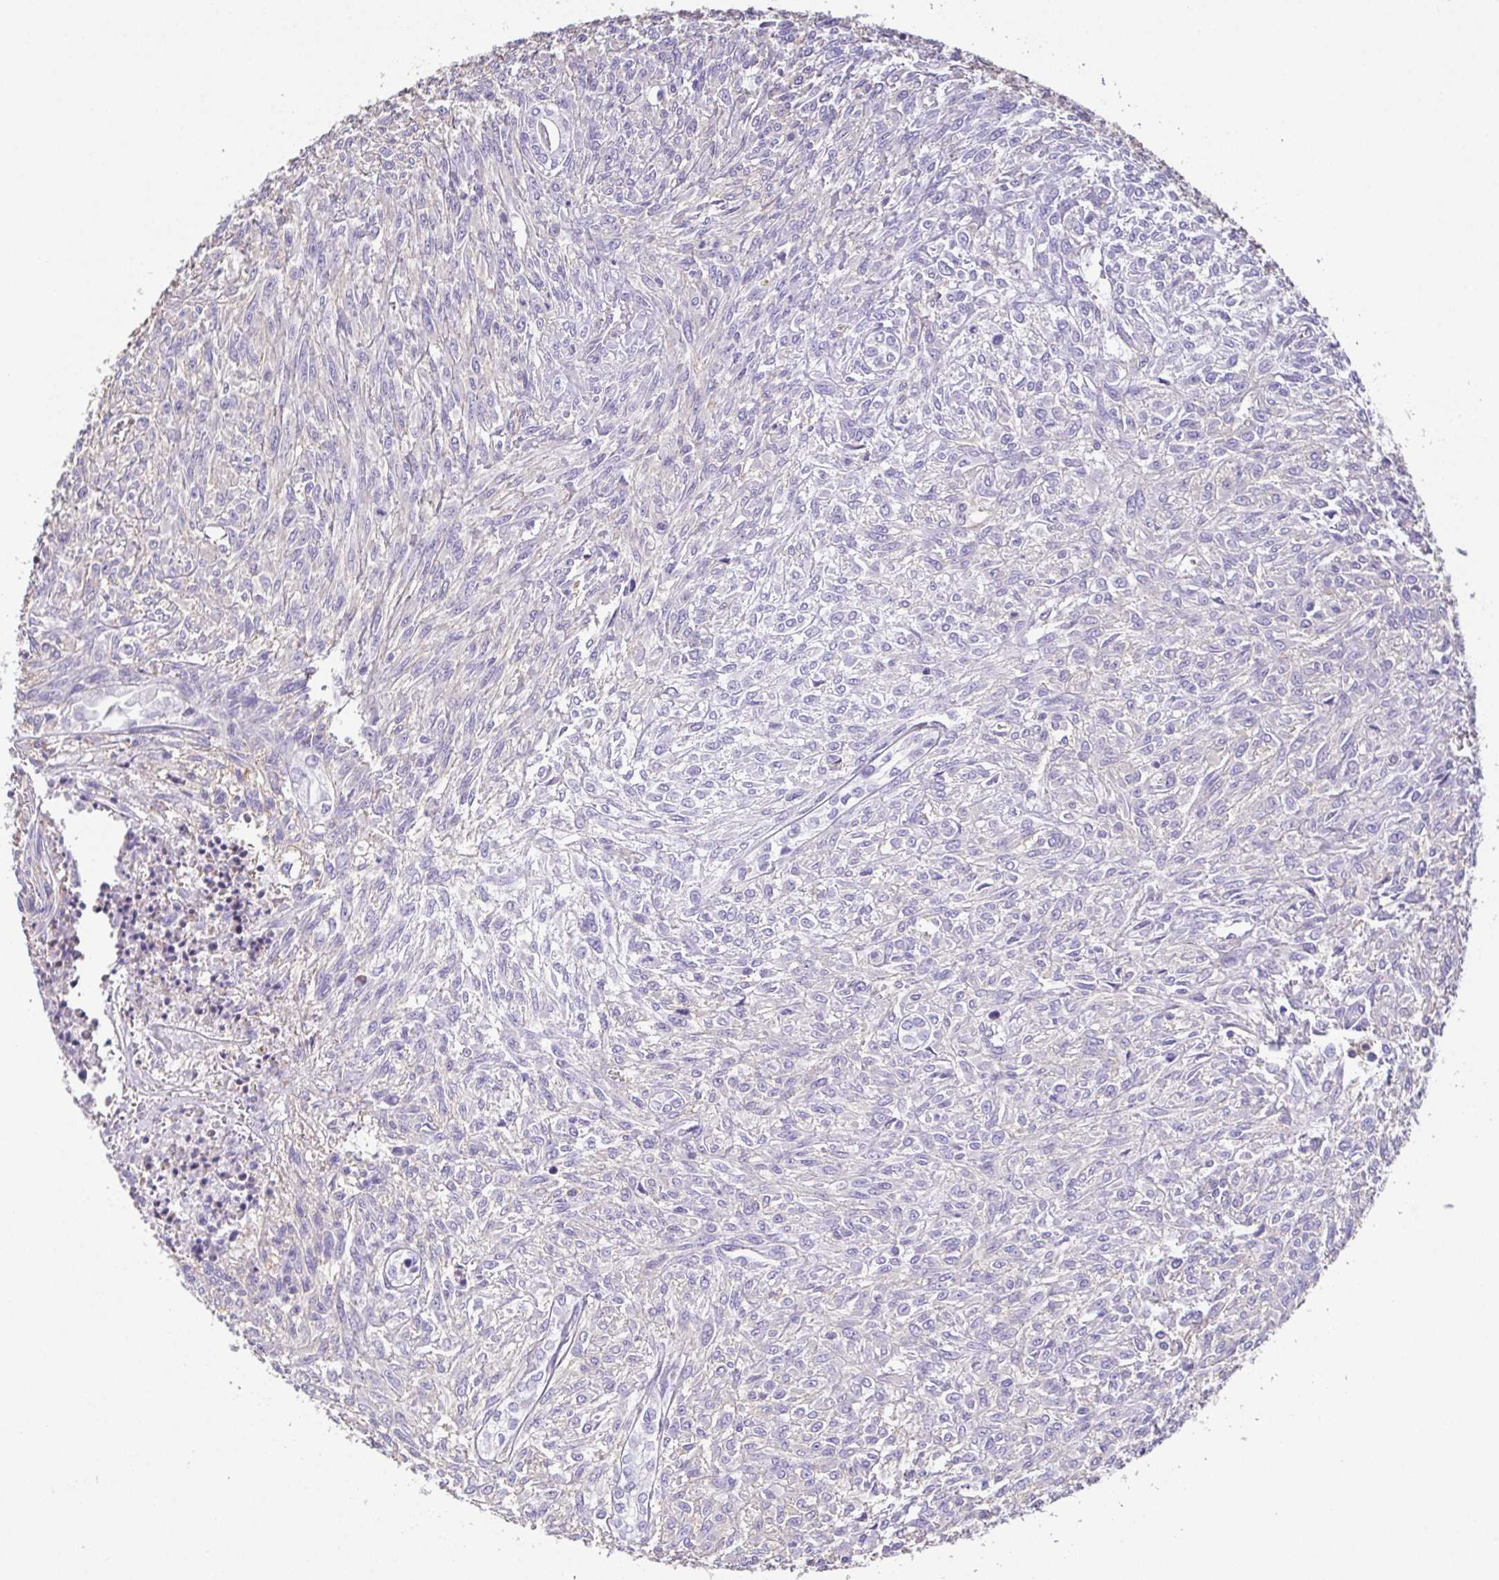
{"staining": {"intensity": "negative", "quantity": "none", "location": "none"}, "tissue": "renal cancer", "cell_type": "Tumor cells", "image_type": "cancer", "snomed": [{"axis": "morphology", "description": "Adenocarcinoma, NOS"}, {"axis": "topography", "description": "Kidney"}], "caption": "The image displays no staining of tumor cells in adenocarcinoma (renal).", "gene": "MYL6", "patient": {"sex": "male", "age": 58}}